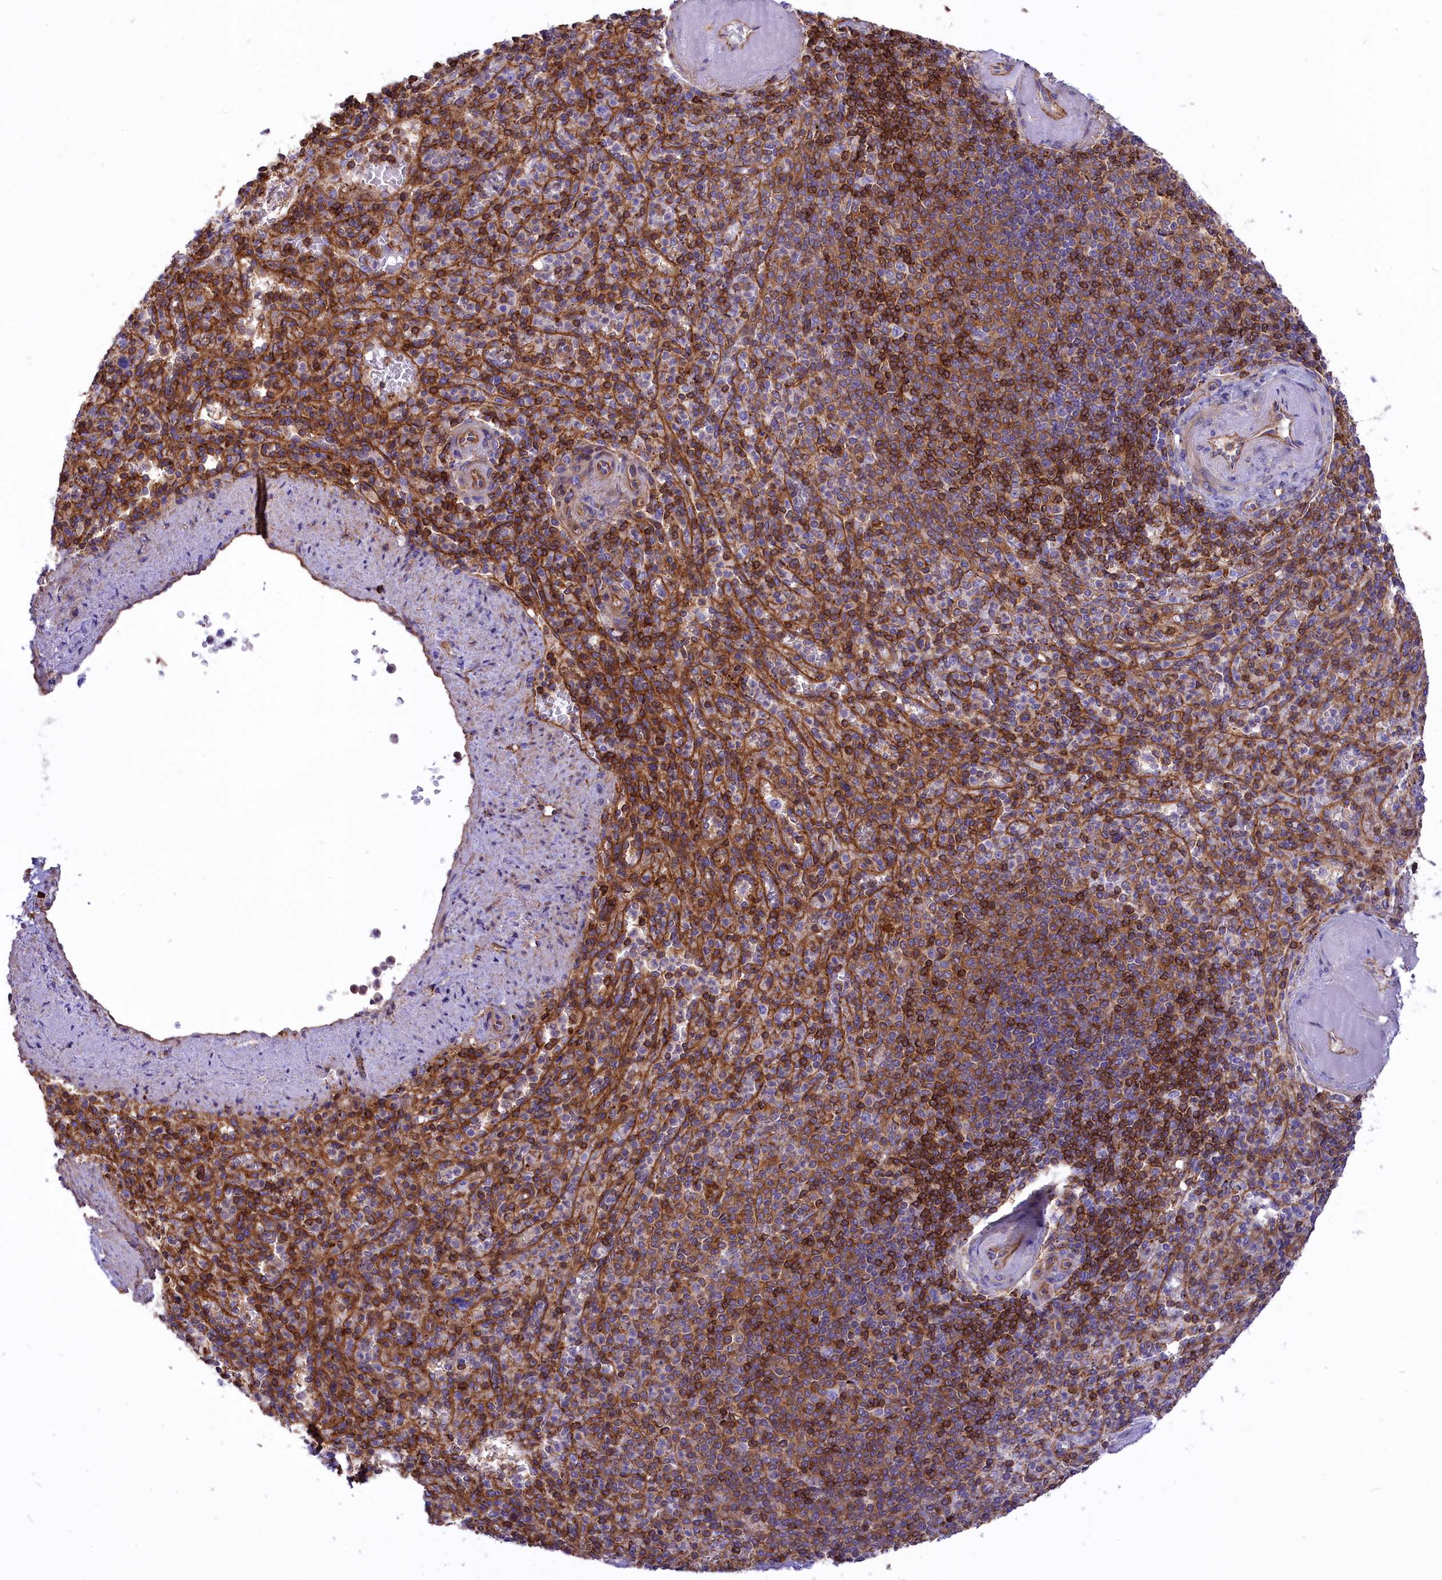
{"staining": {"intensity": "strong", "quantity": "25%-75%", "location": "cytoplasmic/membranous"}, "tissue": "spleen", "cell_type": "Cells in red pulp", "image_type": "normal", "snomed": [{"axis": "morphology", "description": "Normal tissue, NOS"}, {"axis": "topography", "description": "Spleen"}], "caption": "Human spleen stained for a protein (brown) reveals strong cytoplasmic/membranous positive staining in approximately 25%-75% of cells in red pulp.", "gene": "SEPTIN9", "patient": {"sex": "female", "age": 74}}